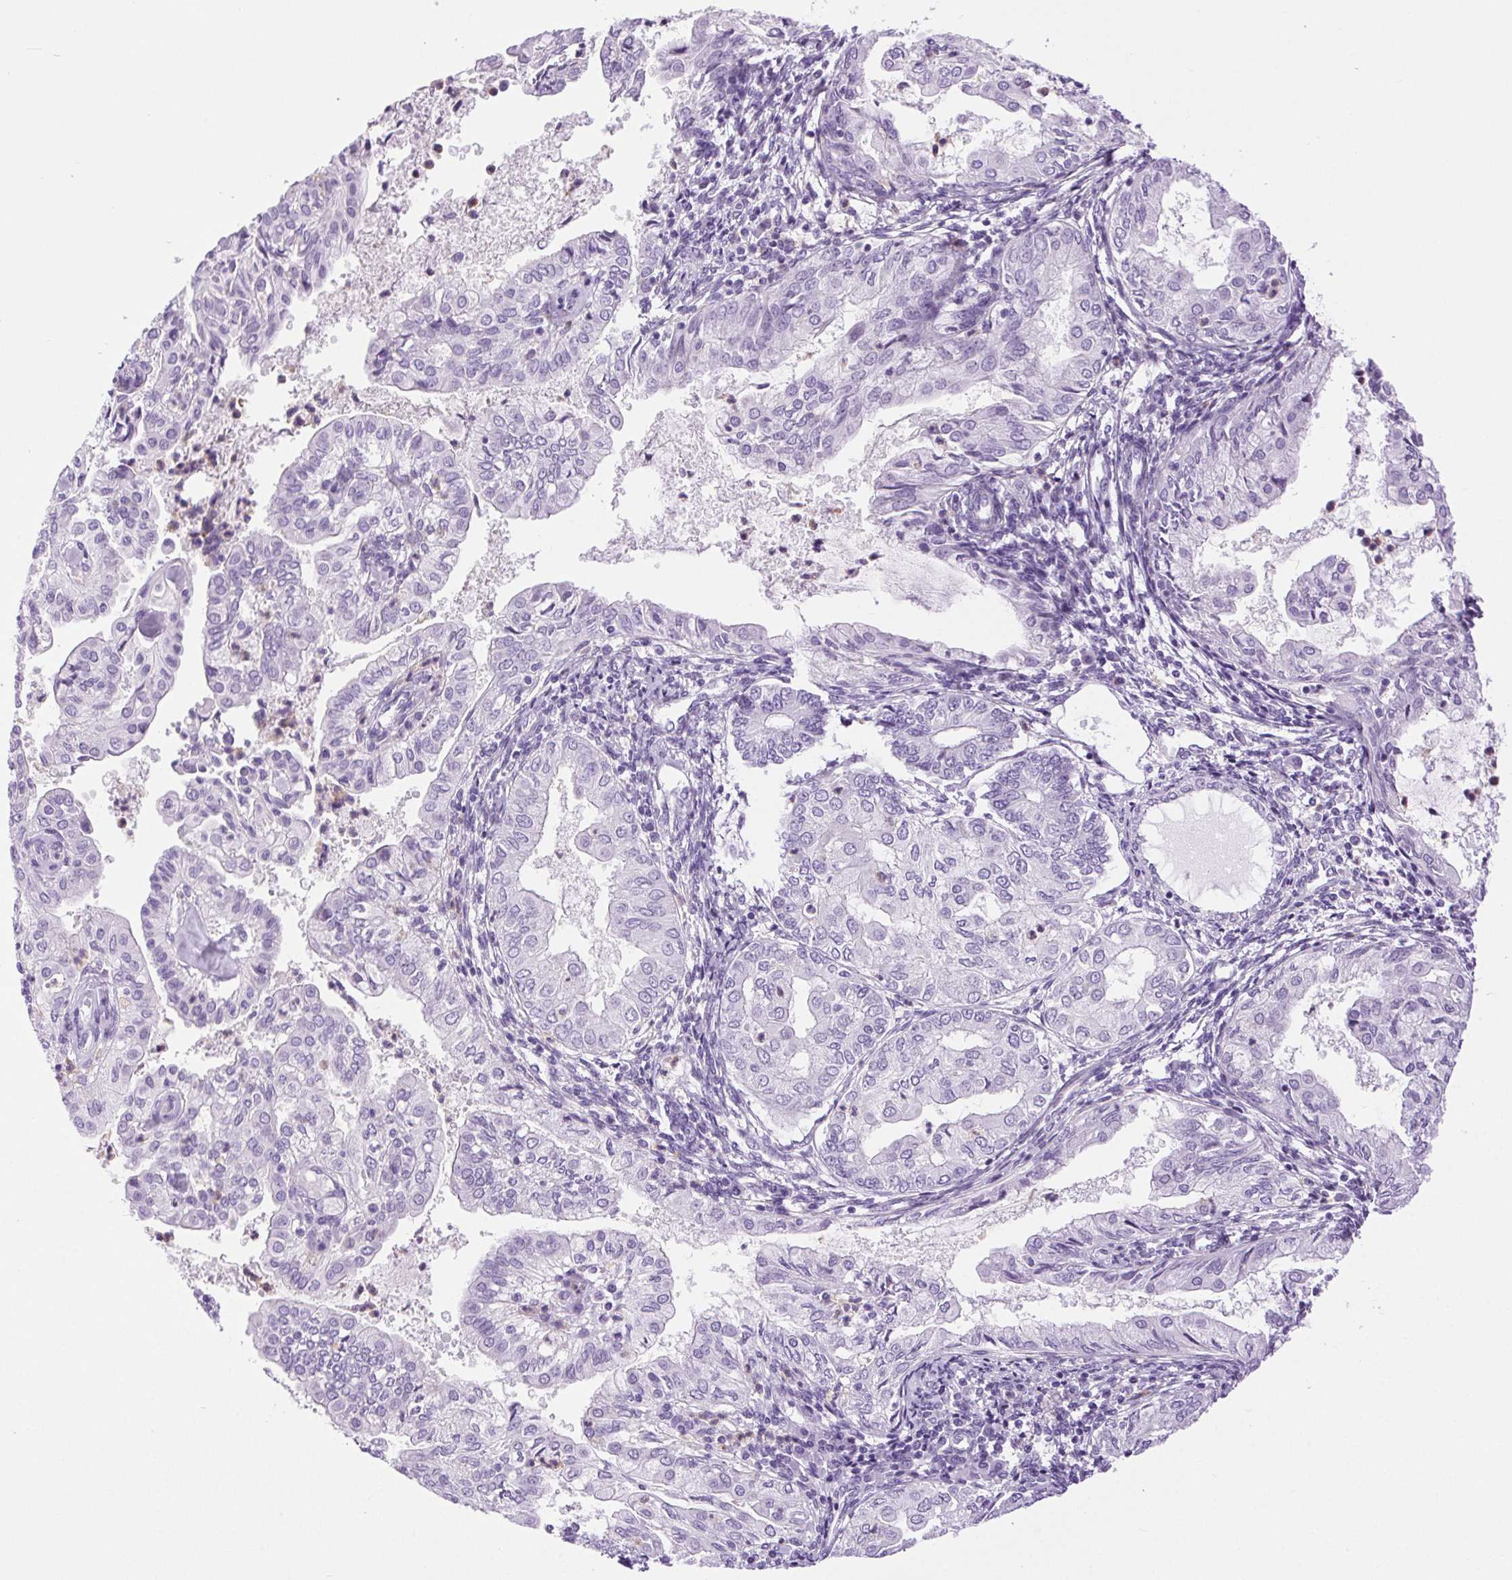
{"staining": {"intensity": "negative", "quantity": "none", "location": "none"}, "tissue": "endometrial cancer", "cell_type": "Tumor cells", "image_type": "cancer", "snomed": [{"axis": "morphology", "description": "Adenocarcinoma, NOS"}, {"axis": "topography", "description": "Endometrium"}], "caption": "The histopathology image reveals no staining of tumor cells in adenocarcinoma (endometrial). (DAB (3,3'-diaminobenzidine) IHC visualized using brightfield microscopy, high magnification).", "gene": "SHCBP1L", "patient": {"sex": "female", "age": 68}}